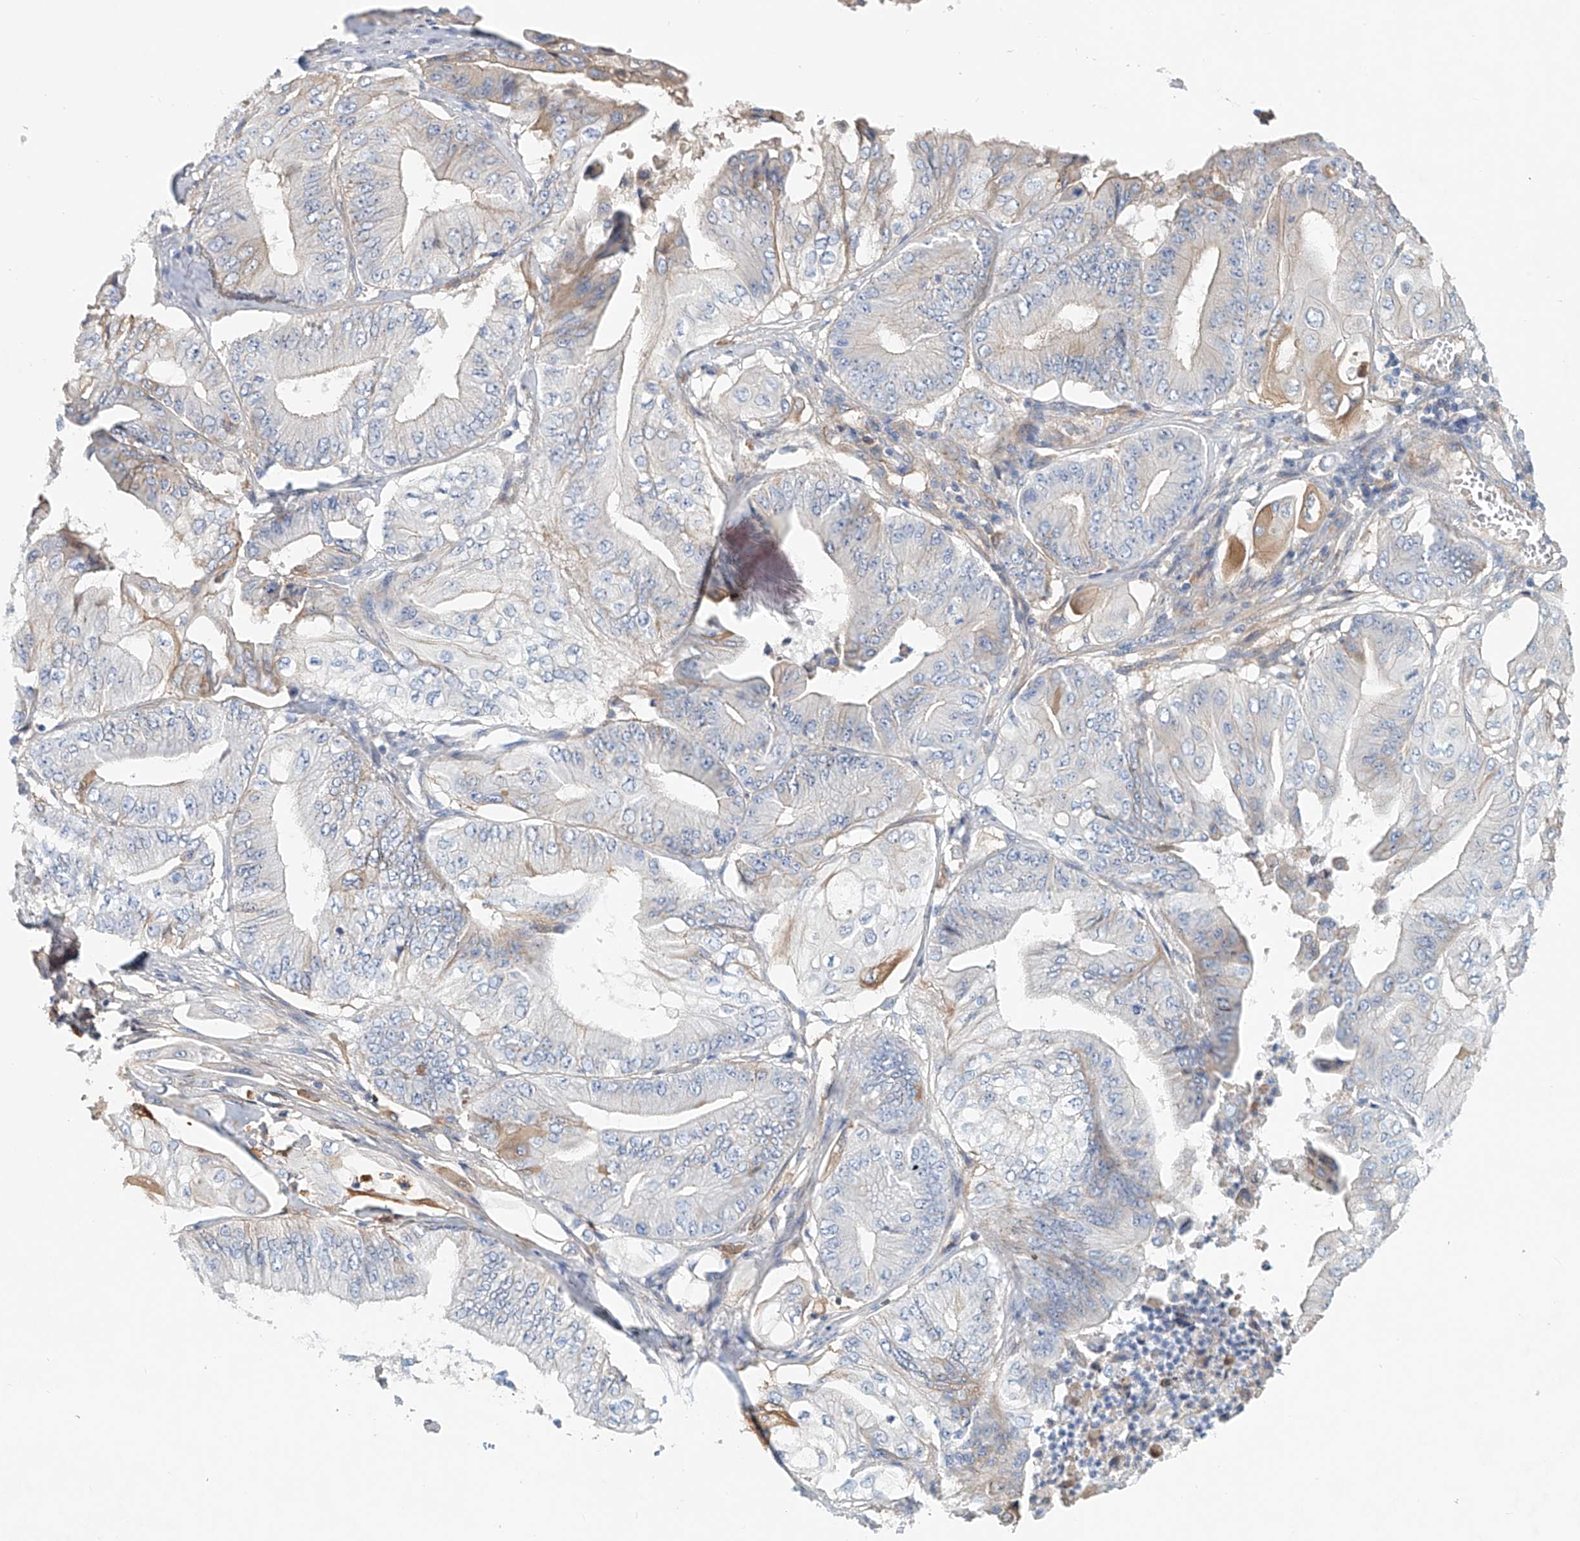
{"staining": {"intensity": "negative", "quantity": "none", "location": "none"}, "tissue": "pancreatic cancer", "cell_type": "Tumor cells", "image_type": "cancer", "snomed": [{"axis": "morphology", "description": "Adenocarcinoma, NOS"}, {"axis": "topography", "description": "Pancreas"}], "caption": "DAB (3,3'-diaminobenzidine) immunohistochemical staining of human pancreatic cancer (adenocarcinoma) reveals no significant positivity in tumor cells.", "gene": "FRYL", "patient": {"sex": "female", "age": 77}}